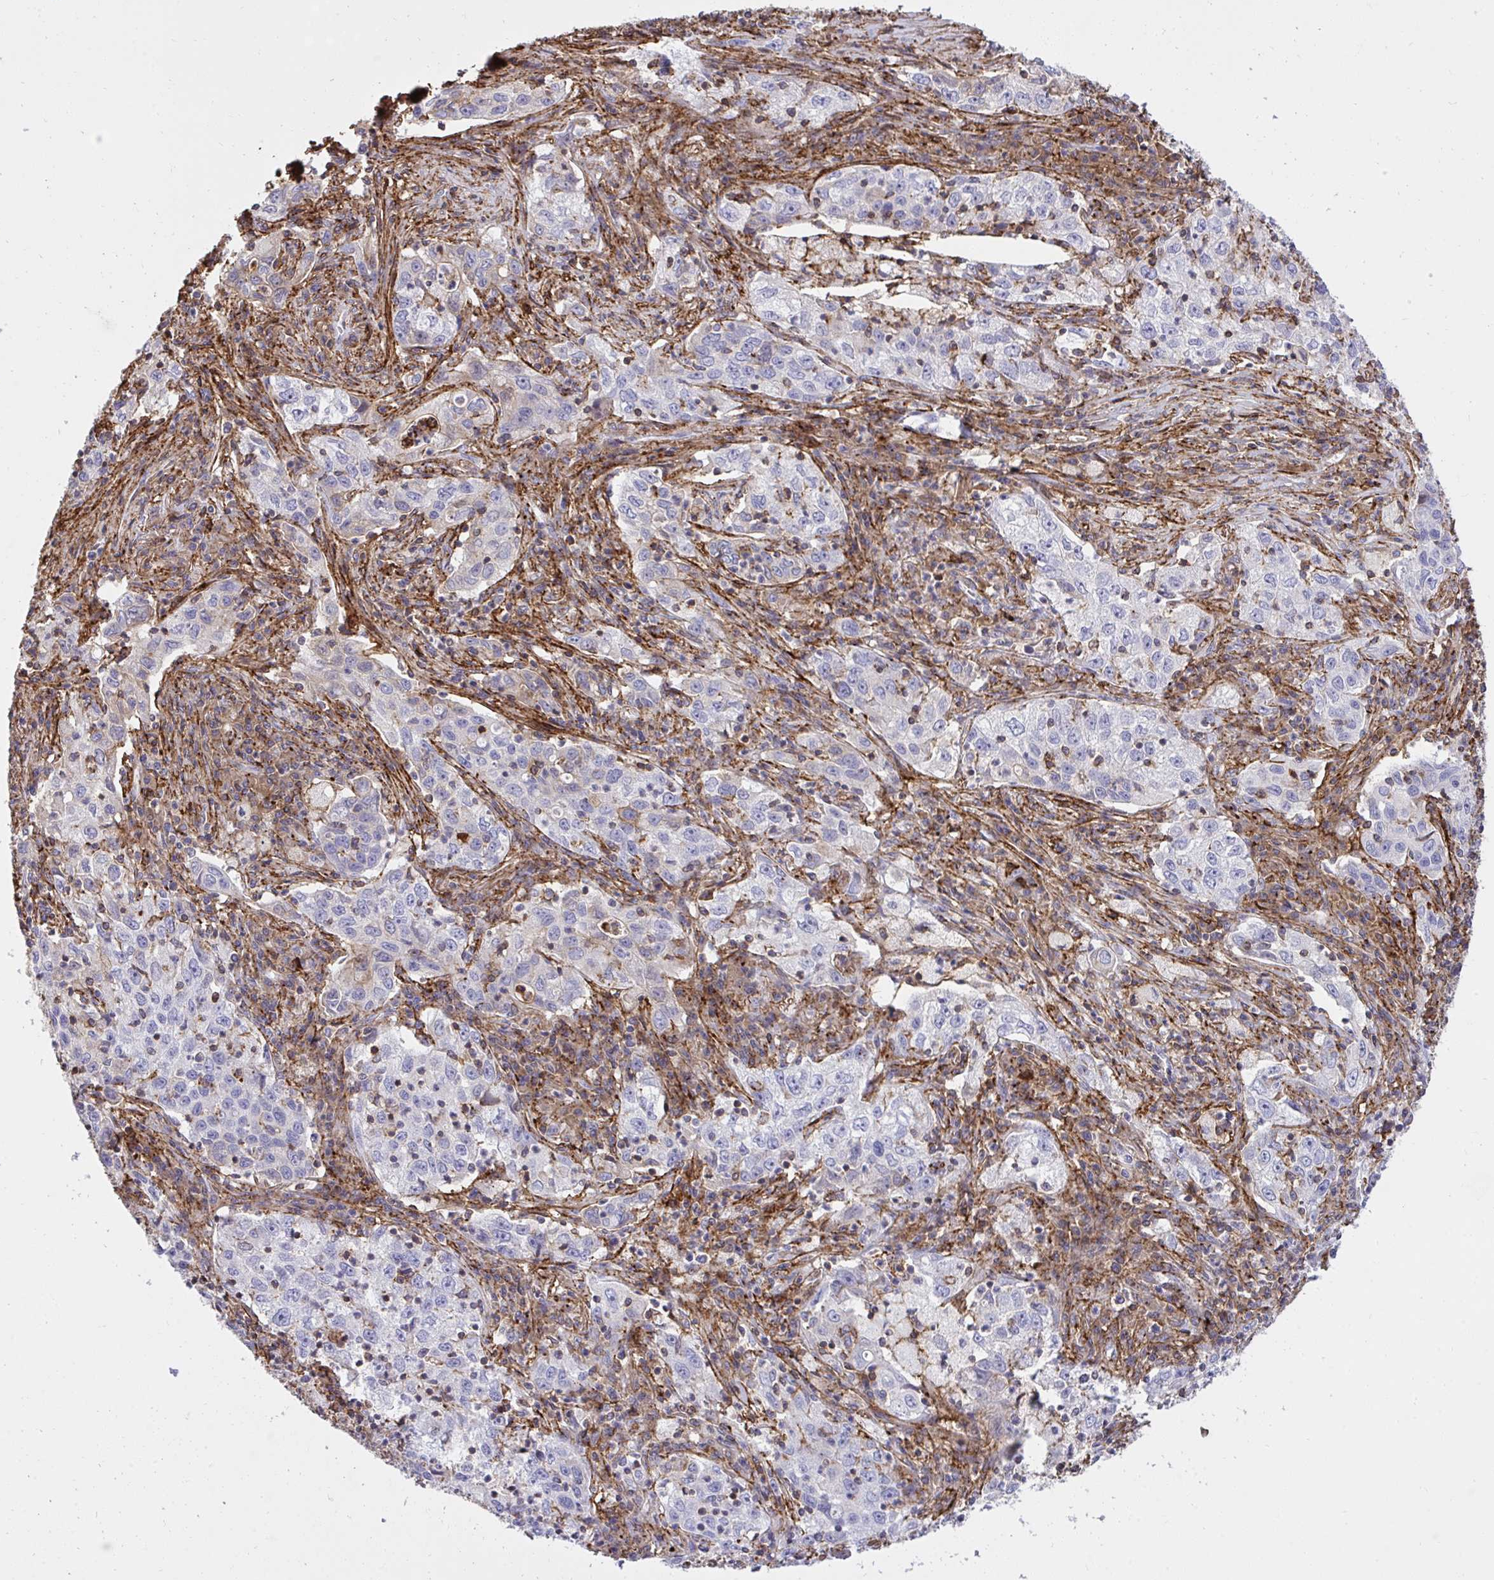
{"staining": {"intensity": "negative", "quantity": "none", "location": "none"}, "tissue": "lung cancer", "cell_type": "Tumor cells", "image_type": "cancer", "snomed": [{"axis": "morphology", "description": "Squamous cell carcinoma, NOS"}, {"axis": "topography", "description": "Lung"}], "caption": "Lung squamous cell carcinoma stained for a protein using IHC displays no staining tumor cells.", "gene": "ERI1", "patient": {"sex": "male", "age": 71}}